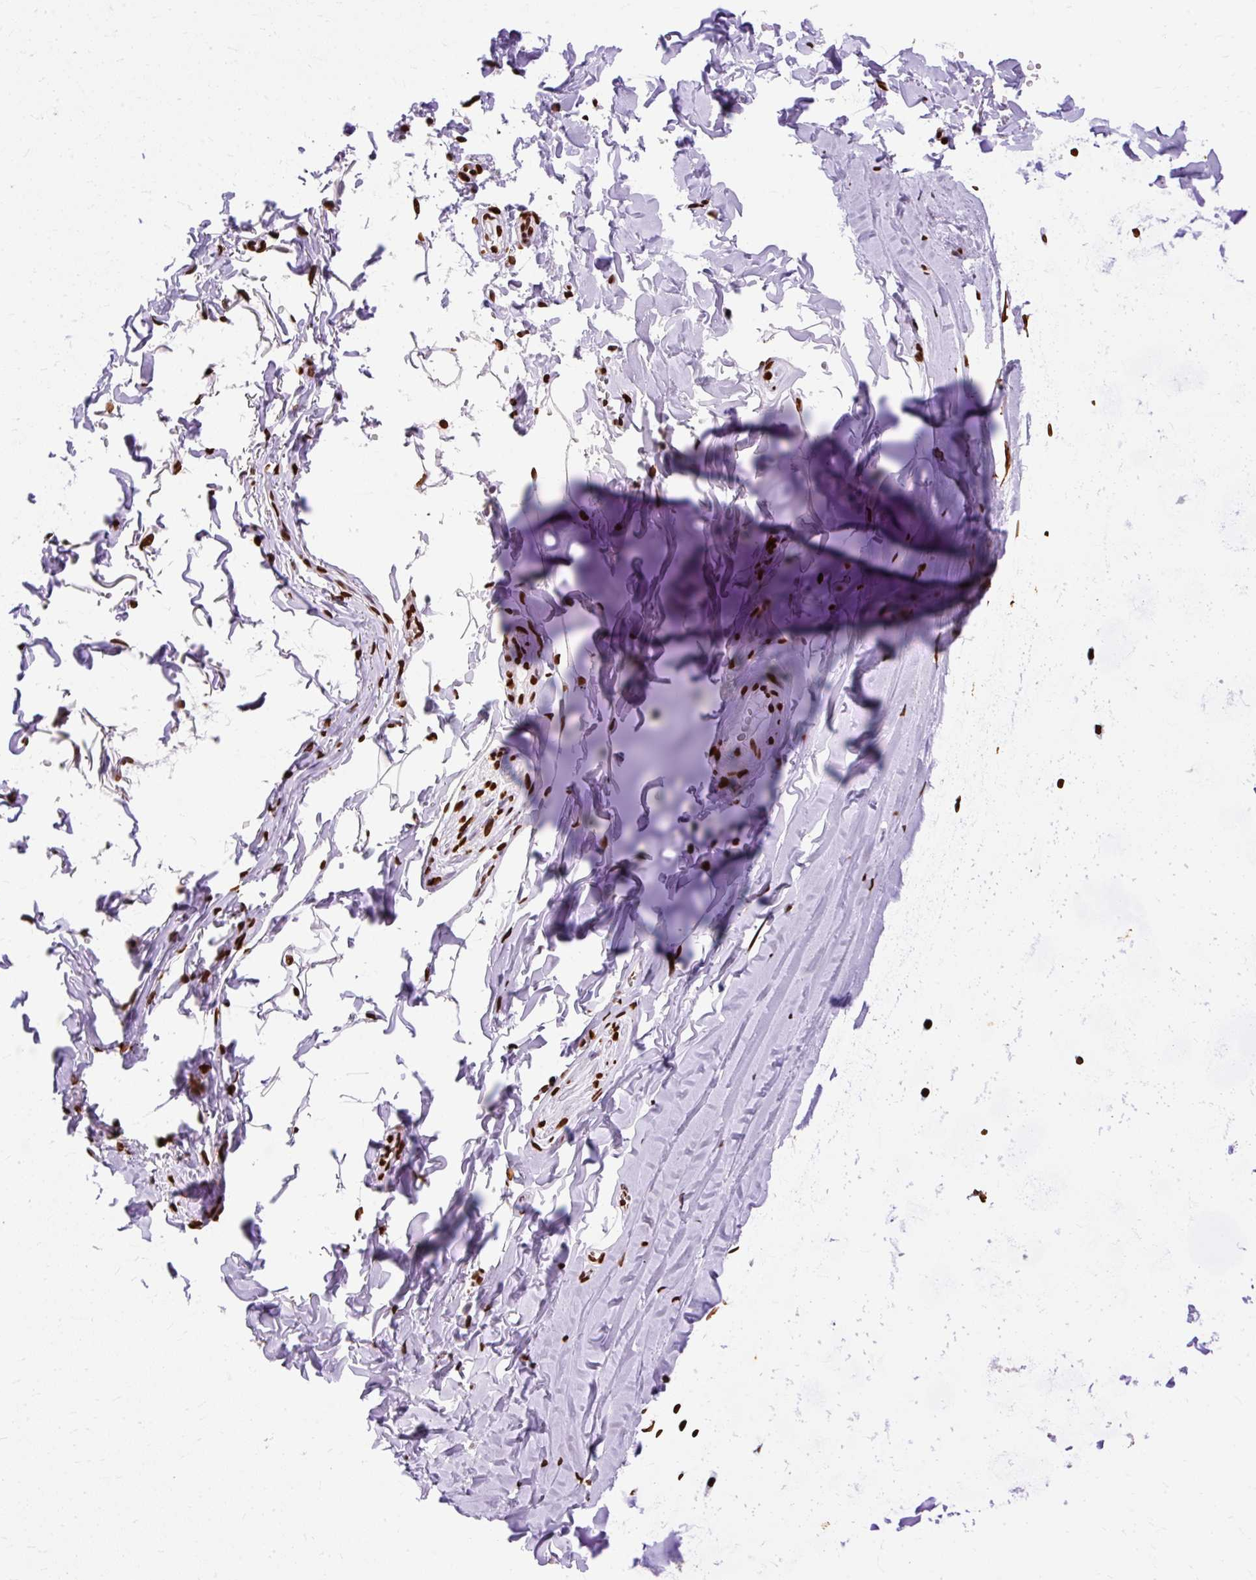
{"staining": {"intensity": "strong", "quantity": ">75%", "location": "nuclear"}, "tissue": "adipose tissue", "cell_type": "Adipocytes", "image_type": "normal", "snomed": [{"axis": "morphology", "description": "Normal tissue, NOS"}, {"axis": "topography", "description": "Cartilage tissue"}, {"axis": "topography", "description": "Bronchus"}, {"axis": "topography", "description": "Peripheral nerve tissue"}], "caption": "The histopathology image reveals immunohistochemical staining of unremarkable adipose tissue. There is strong nuclear expression is appreciated in about >75% of adipocytes. (DAB (3,3'-diaminobenzidine) IHC with brightfield microscopy, high magnification).", "gene": "TMEM184C", "patient": {"sex": "female", "age": 59}}